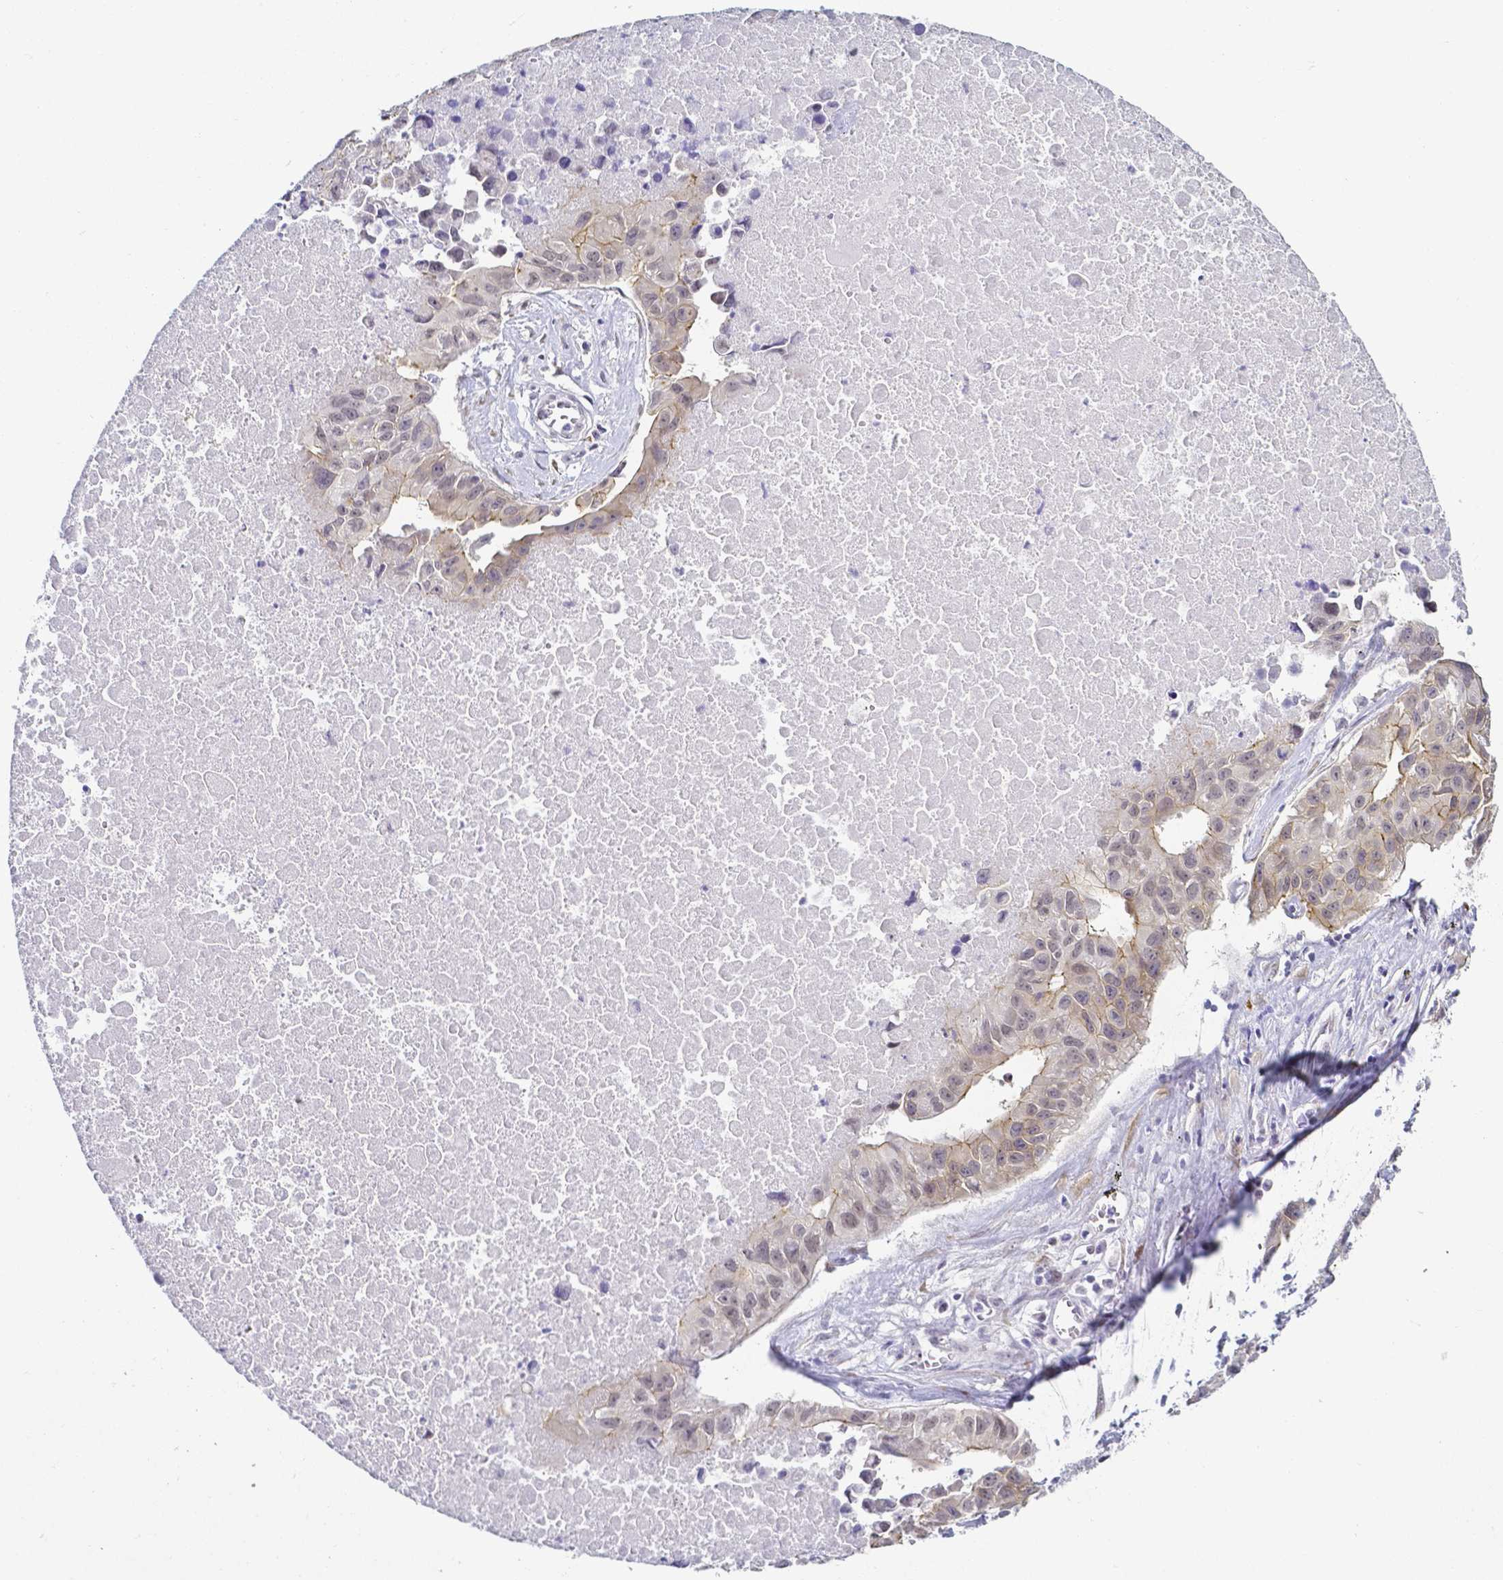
{"staining": {"intensity": "moderate", "quantity": "<25%", "location": "cytoplasmic/membranous"}, "tissue": "lung cancer", "cell_type": "Tumor cells", "image_type": "cancer", "snomed": [{"axis": "morphology", "description": "Adenocarcinoma, NOS"}, {"axis": "topography", "description": "Lymph node"}, {"axis": "topography", "description": "Lung"}], "caption": "Lung cancer (adenocarcinoma) stained for a protein shows moderate cytoplasmic/membranous positivity in tumor cells. Nuclei are stained in blue.", "gene": "FAM83G", "patient": {"sex": "male", "age": 64}}